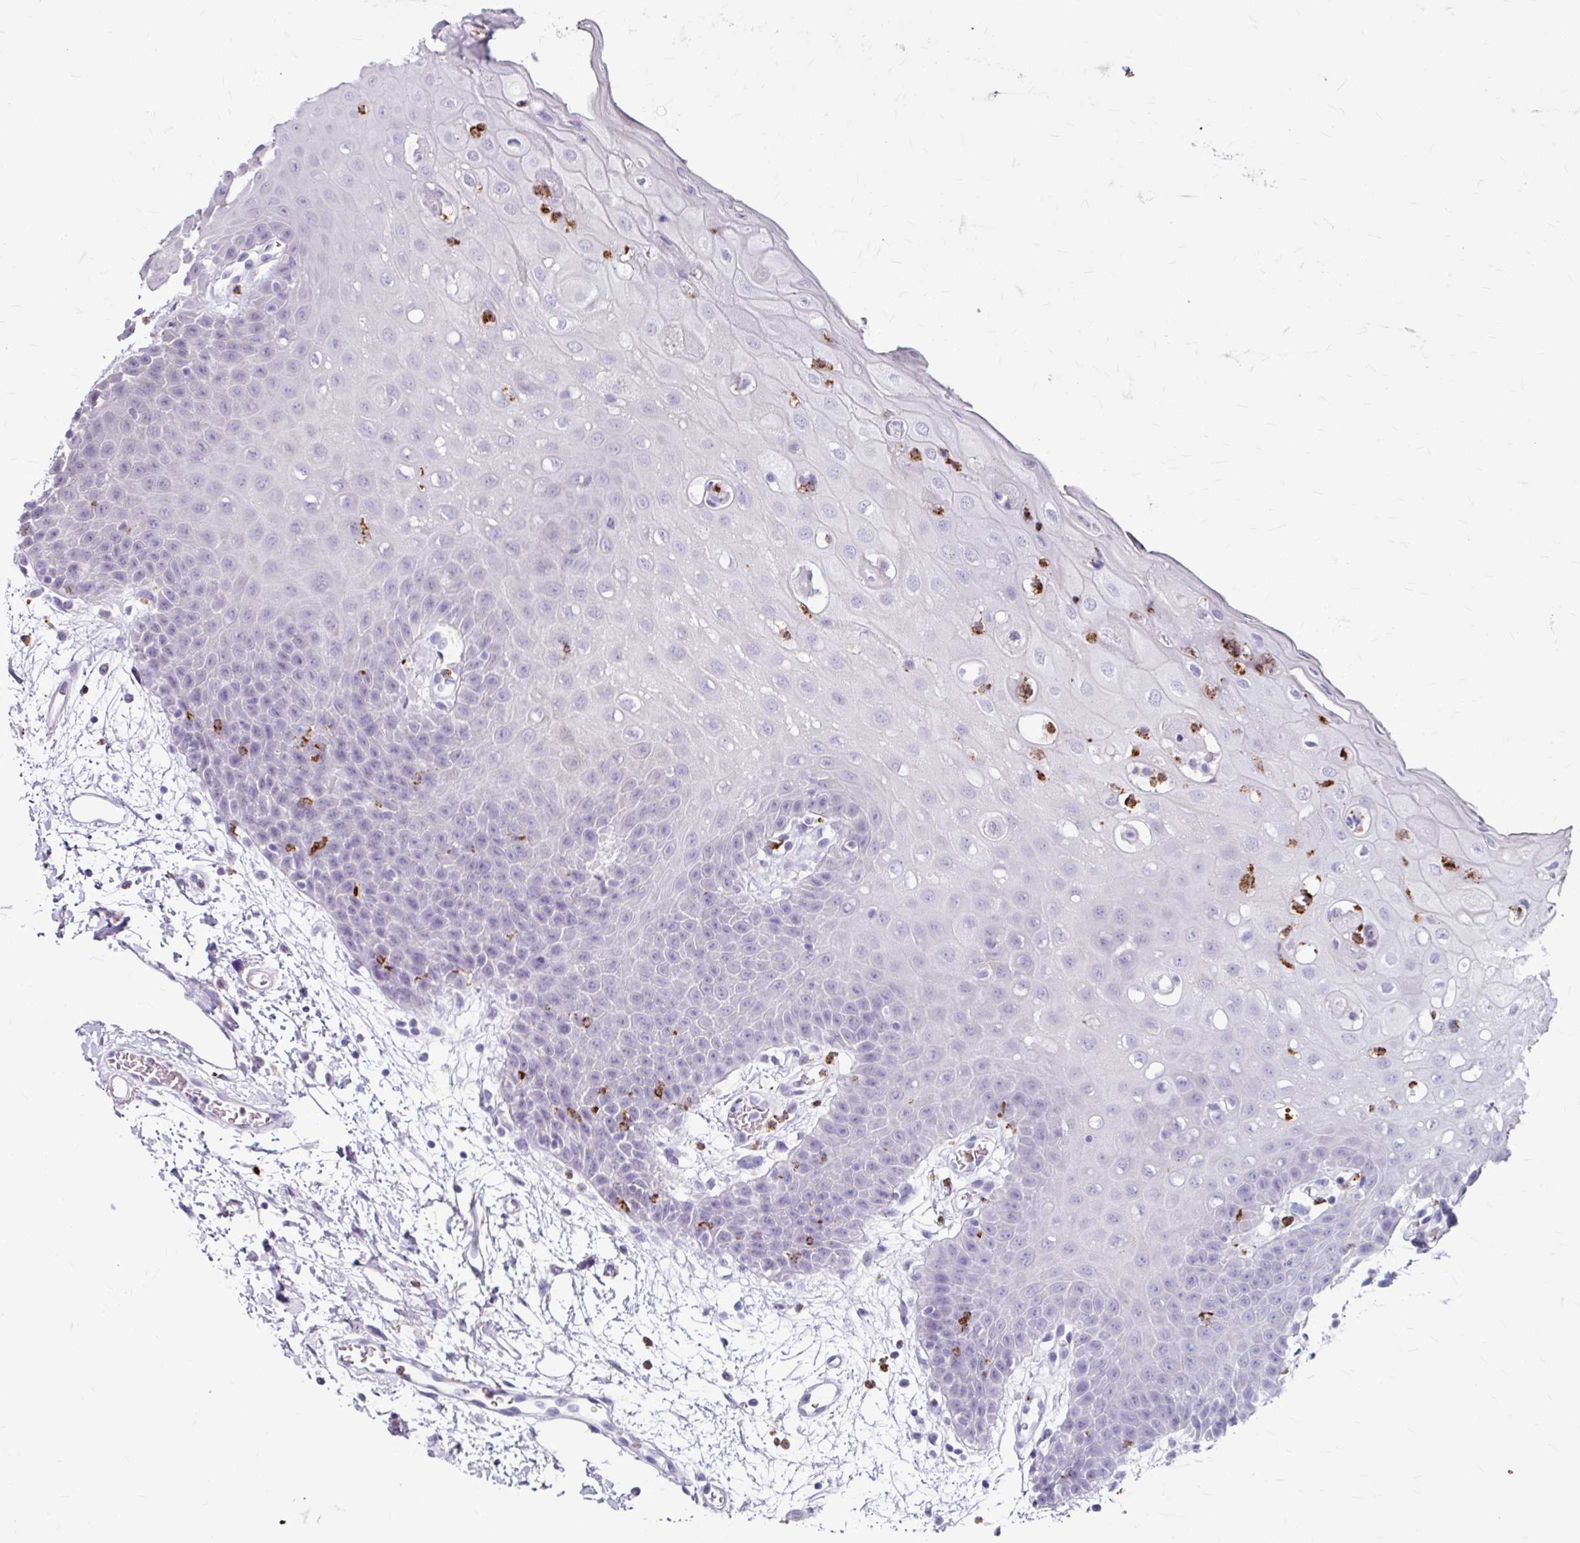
{"staining": {"intensity": "negative", "quantity": "none", "location": "none"}, "tissue": "oral mucosa", "cell_type": "Squamous epithelial cells", "image_type": "normal", "snomed": [{"axis": "morphology", "description": "Normal tissue, NOS"}, {"axis": "topography", "description": "Oral tissue"}, {"axis": "topography", "description": "Tounge, NOS"}], "caption": "Immunohistochemistry histopathology image of normal oral mucosa stained for a protein (brown), which demonstrates no staining in squamous epithelial cells.", "gene": "ANKRD1", "patient": {"sex": "female", "age": 59}}